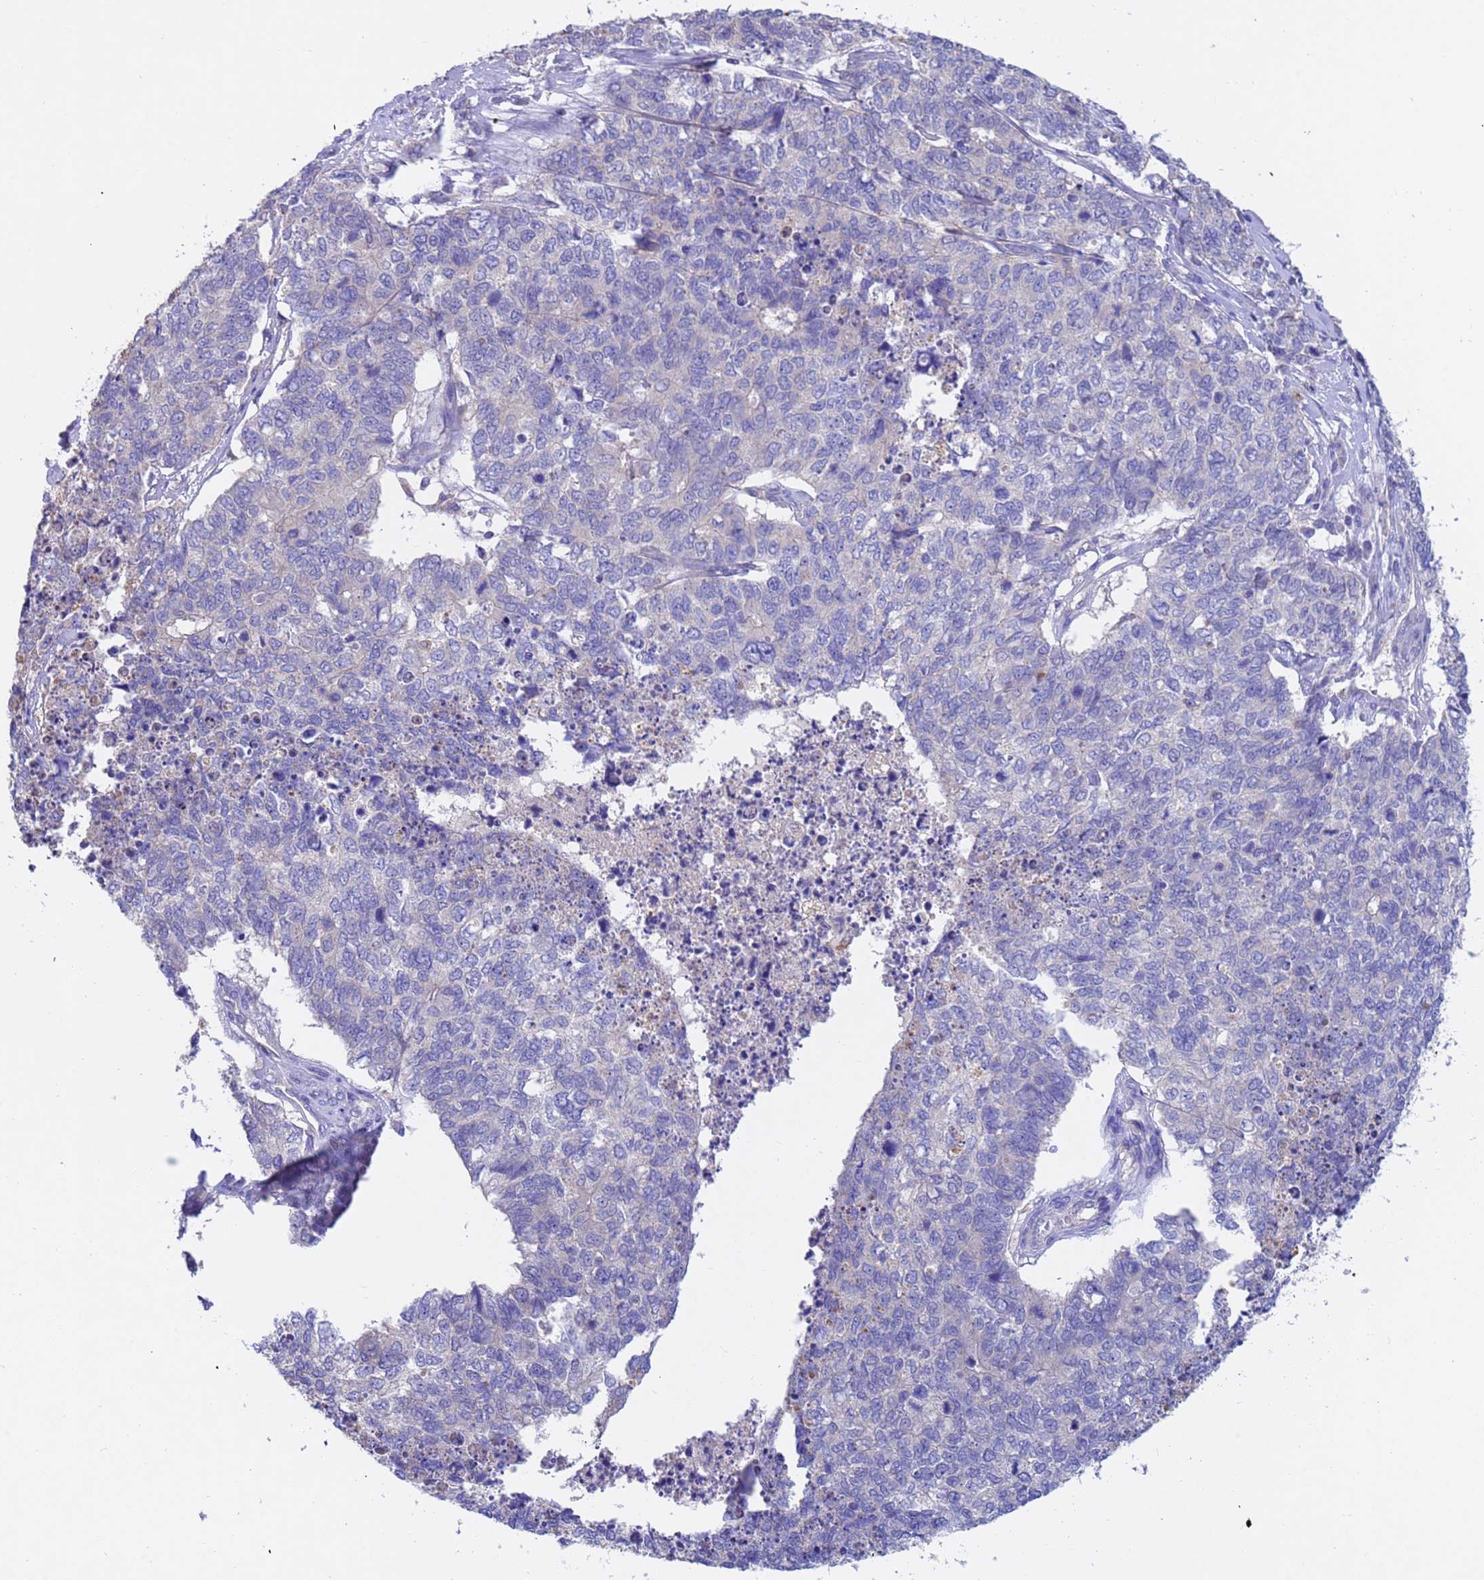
{"staining": {"intensity": "negative", "quantity": "none", "location": "none"}, "tissue": "cervical cancer", "cell_type": "Tumor cells", "image_type": "cancer", "snomed": [{"axis": "morphology", "description": "Squamous cell carcinoma, NOS"}, {"axis": "topography", "description": "Cervix"}], "caption": "Tumor cells are negative for brown protein staining in cervical squamous cell carcinoma.", "gene": "SRL", "patient": {"sex": "female", "age": 63}}